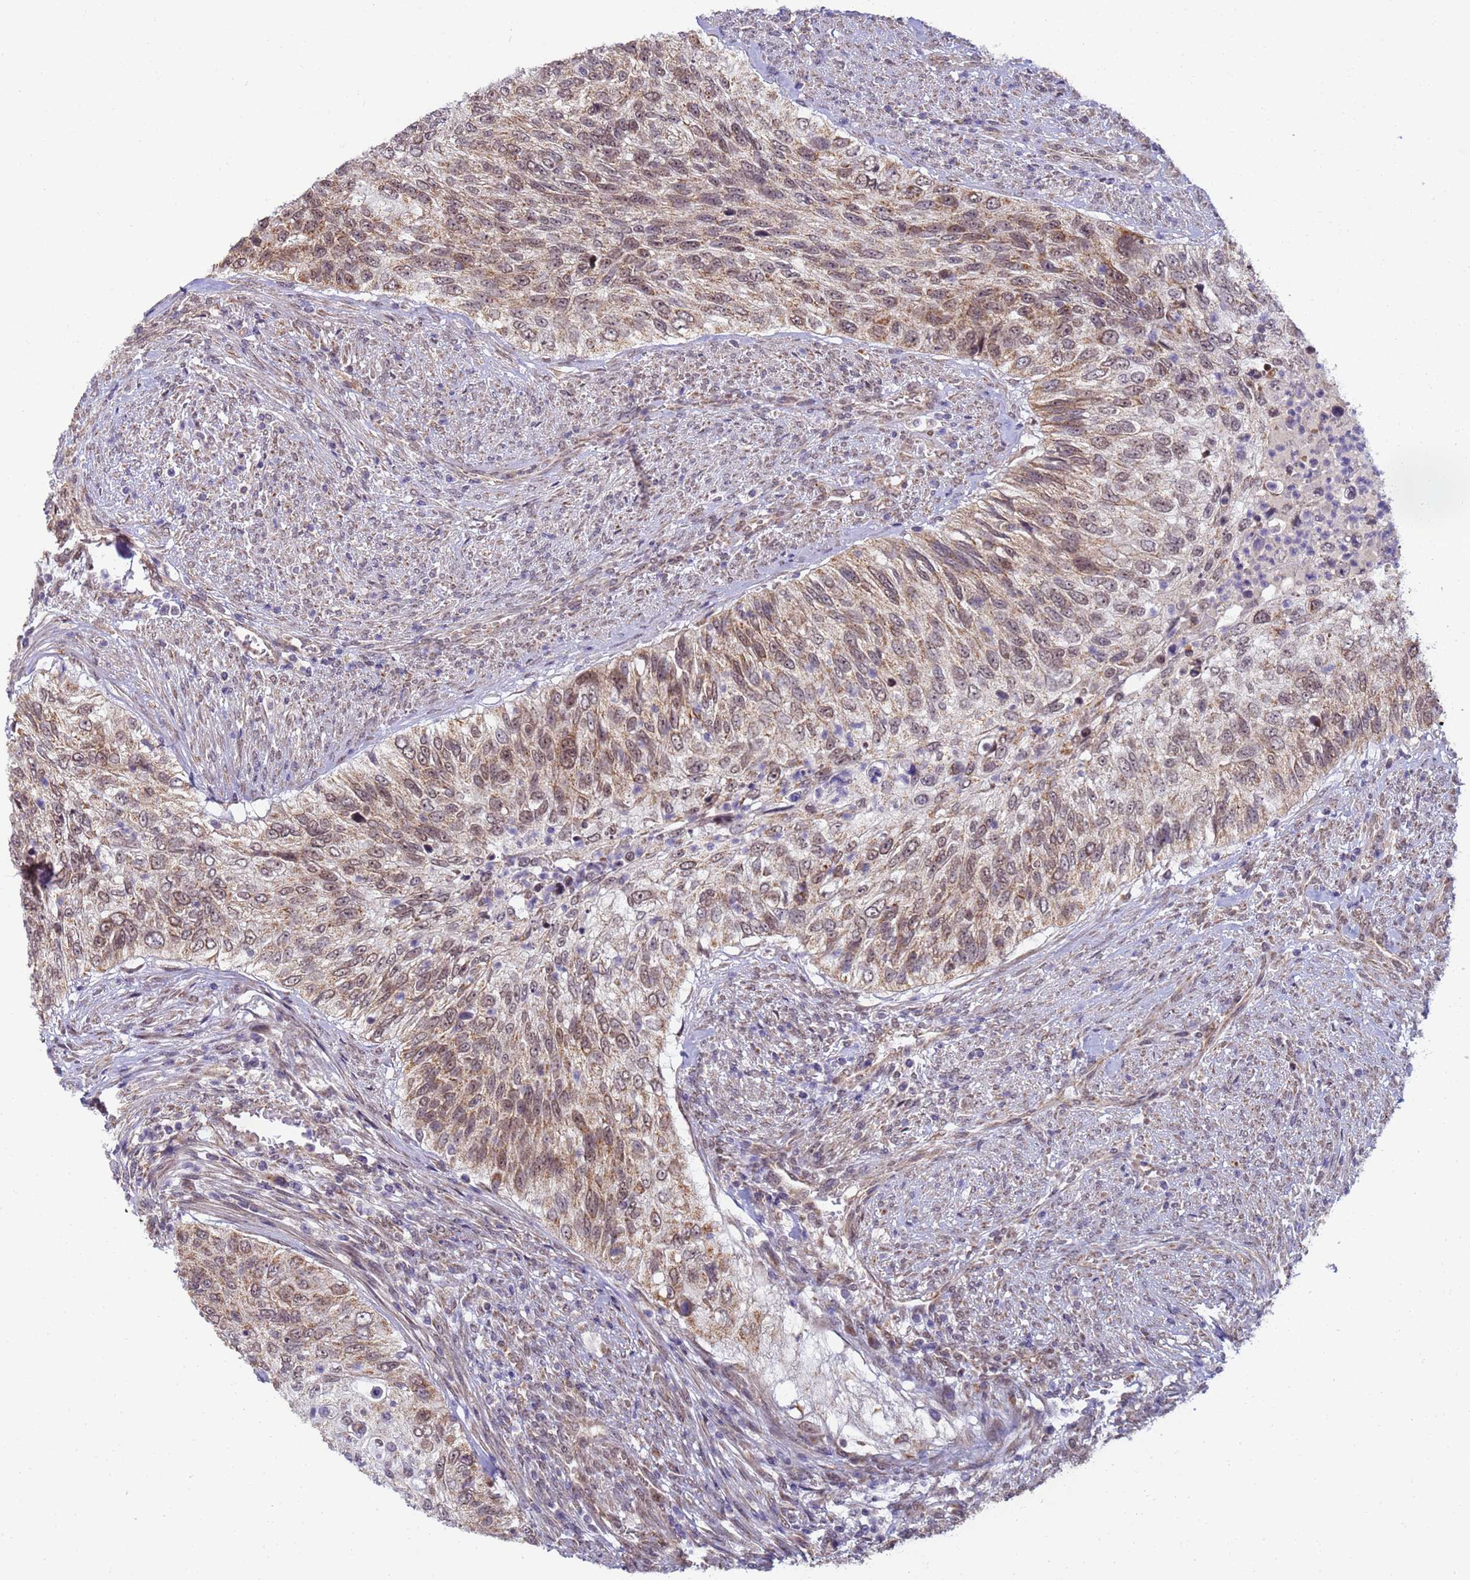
{"staining": {"intensity": "moderate", "quantity": ">75%", "location": "cytoplasmic/membranous,nuclear"}, "tissue": "urothelial cancer", "cell_type": "Tumor cells", "image_type": "cancer", "snomed": [{"axis": "morphology", "description": "Urothelial carcinoma, High grade"}, {"axis": "topography", "description": "Urinary bladder"}], "caption": "Moderate cytoplasmic/membranous and nuclear protein positivity is appreciated in approximately >75% of tumor cells in urothelial cancer.", "gene": "RAPGEF3", "patient": {"sex": "female", "age": 60}}